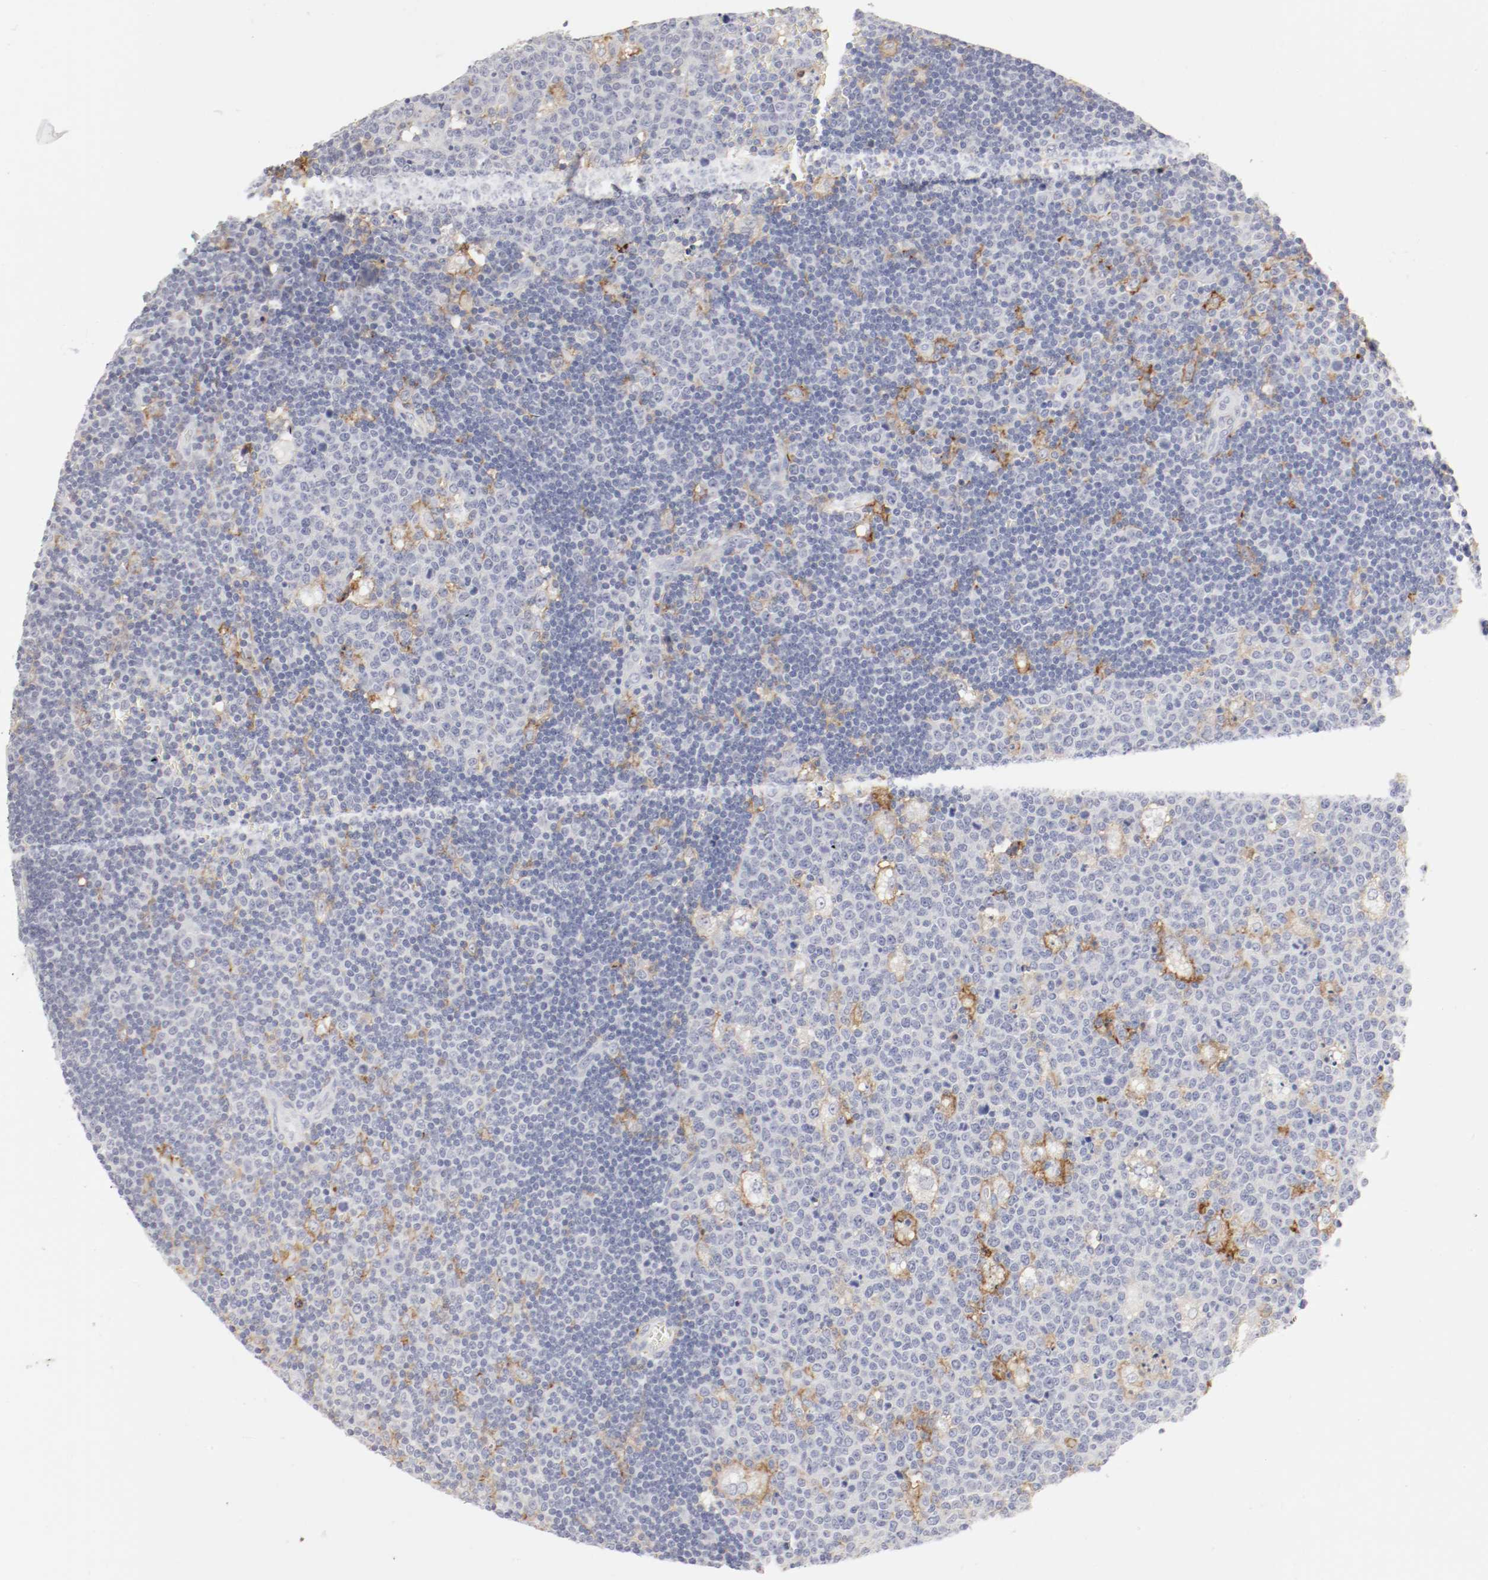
{"staining": {"intensity": "moderate", "quantity": "<25%", "location": "cytoplasmic/membranous"}, "tissue": "lymph node", "cell_type": "Germinal center cells", "image_type": "normal", "snomed": [{"axis": "morphology", "description": "Normal tissue, NOS"}, {"axis": "topography", "description": "Lymph node"}, {"axis": "topography", "description": "Salivary gland"}], "caption": "The histopathology image displays immunohistochemical staining of unremarkable lymph node. There is moderate cytoplasmic/membranous positivity is present in about <25% of germinal center cells. (DAB IHC with brightfield microscopy, high magnification).", "gene": "ITGAX", "patient": {"sex": "male", "age": 8}}